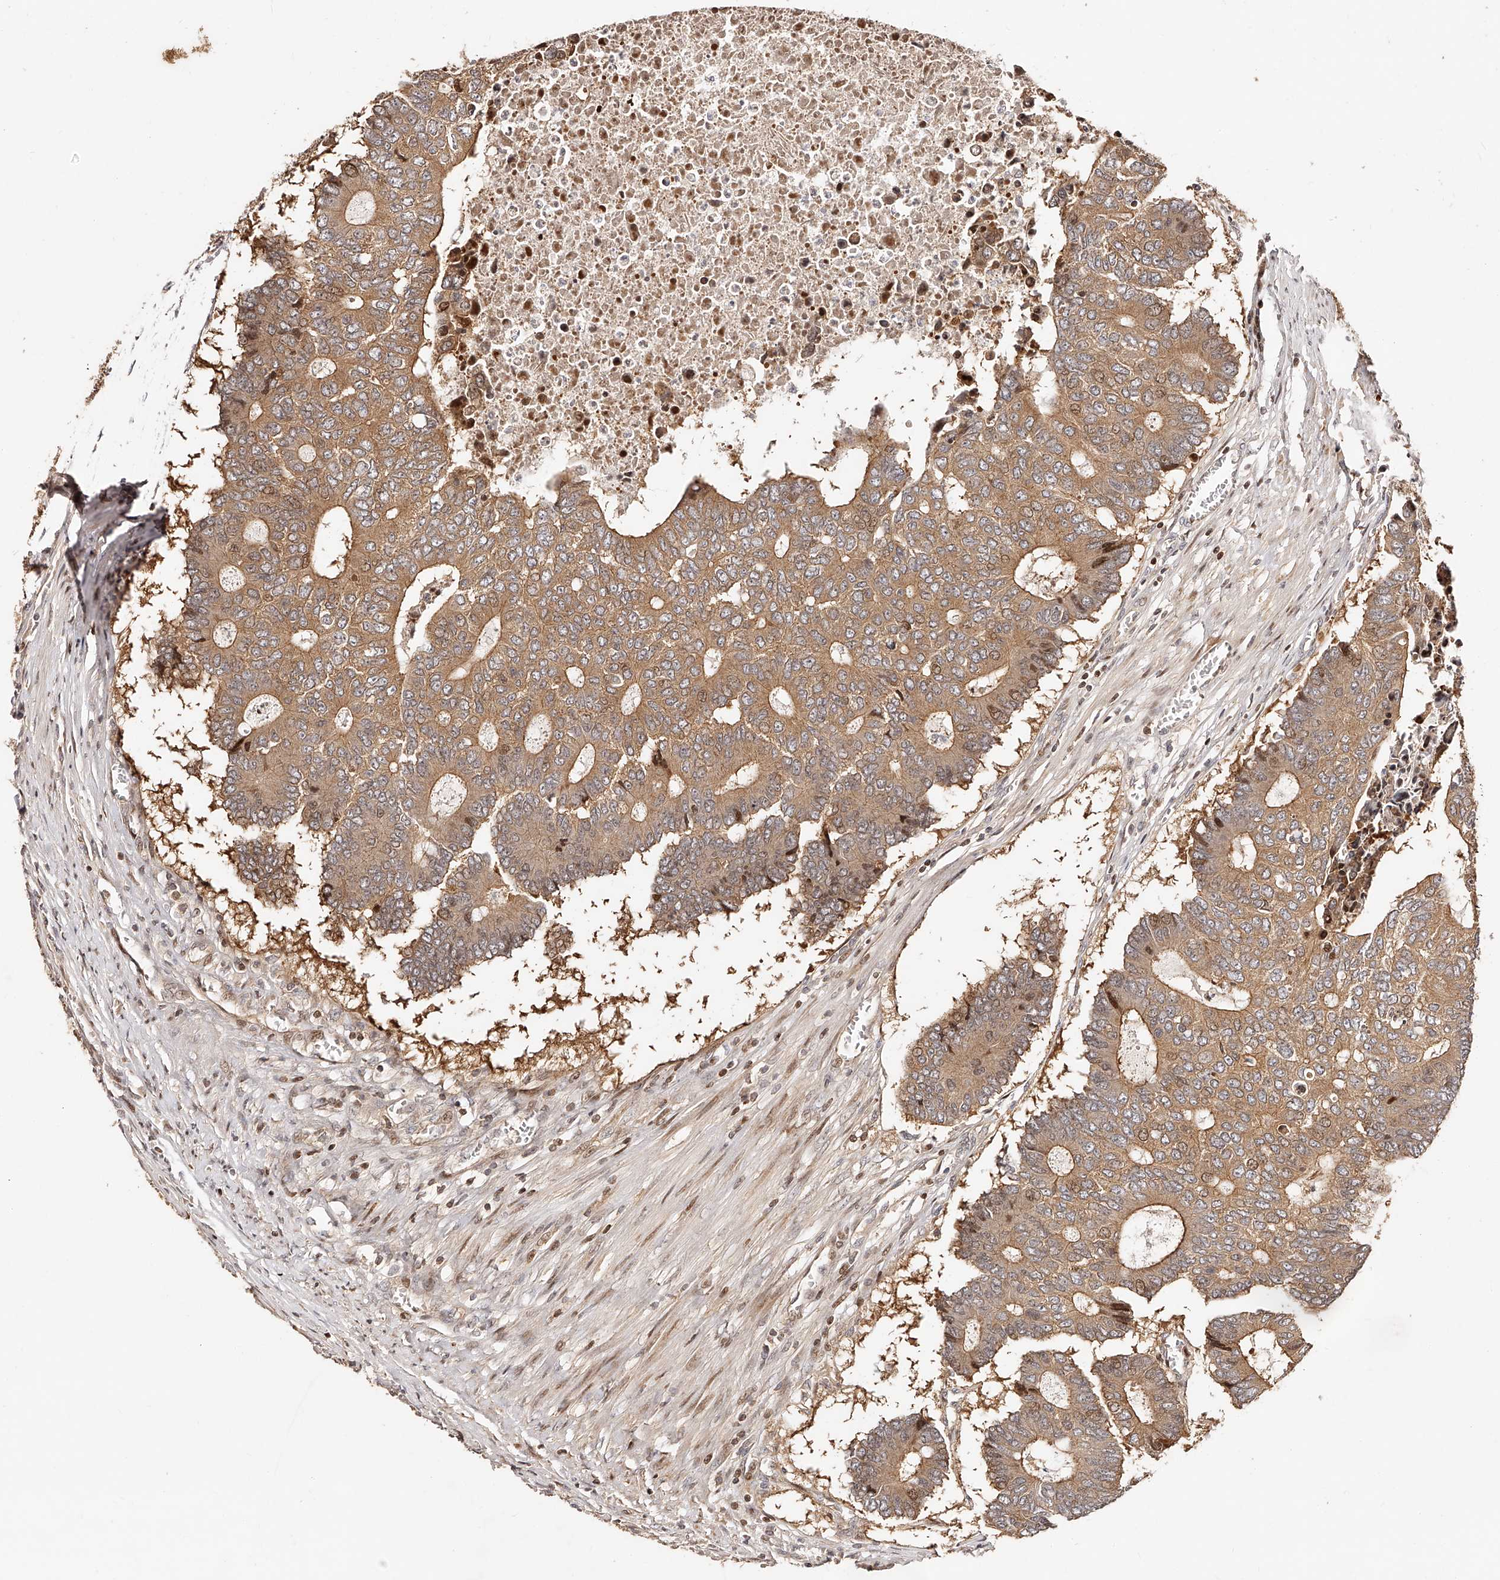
{"staining": {"intensity": "moderate", "quantity": ">75%", "location": "cytoplasmic/membranous"}, "tissue": "colorectal cancer", "cell_type": "Tumor cells", "image_type": "cancer", "snomed": [{"axis": "morphology", "description": "Adenocarcinoma, NOS"}, {"axis": "topography", "description": "Colon"}], "caption": "Adenocarcinoma (colorectal) stained with a brown dye shows moderate cytoplasmic/membranous positive positivity in about >75% of tumor cells.", "gene": "PFDN2", "patient": {"sex": "male", "age": 87}}